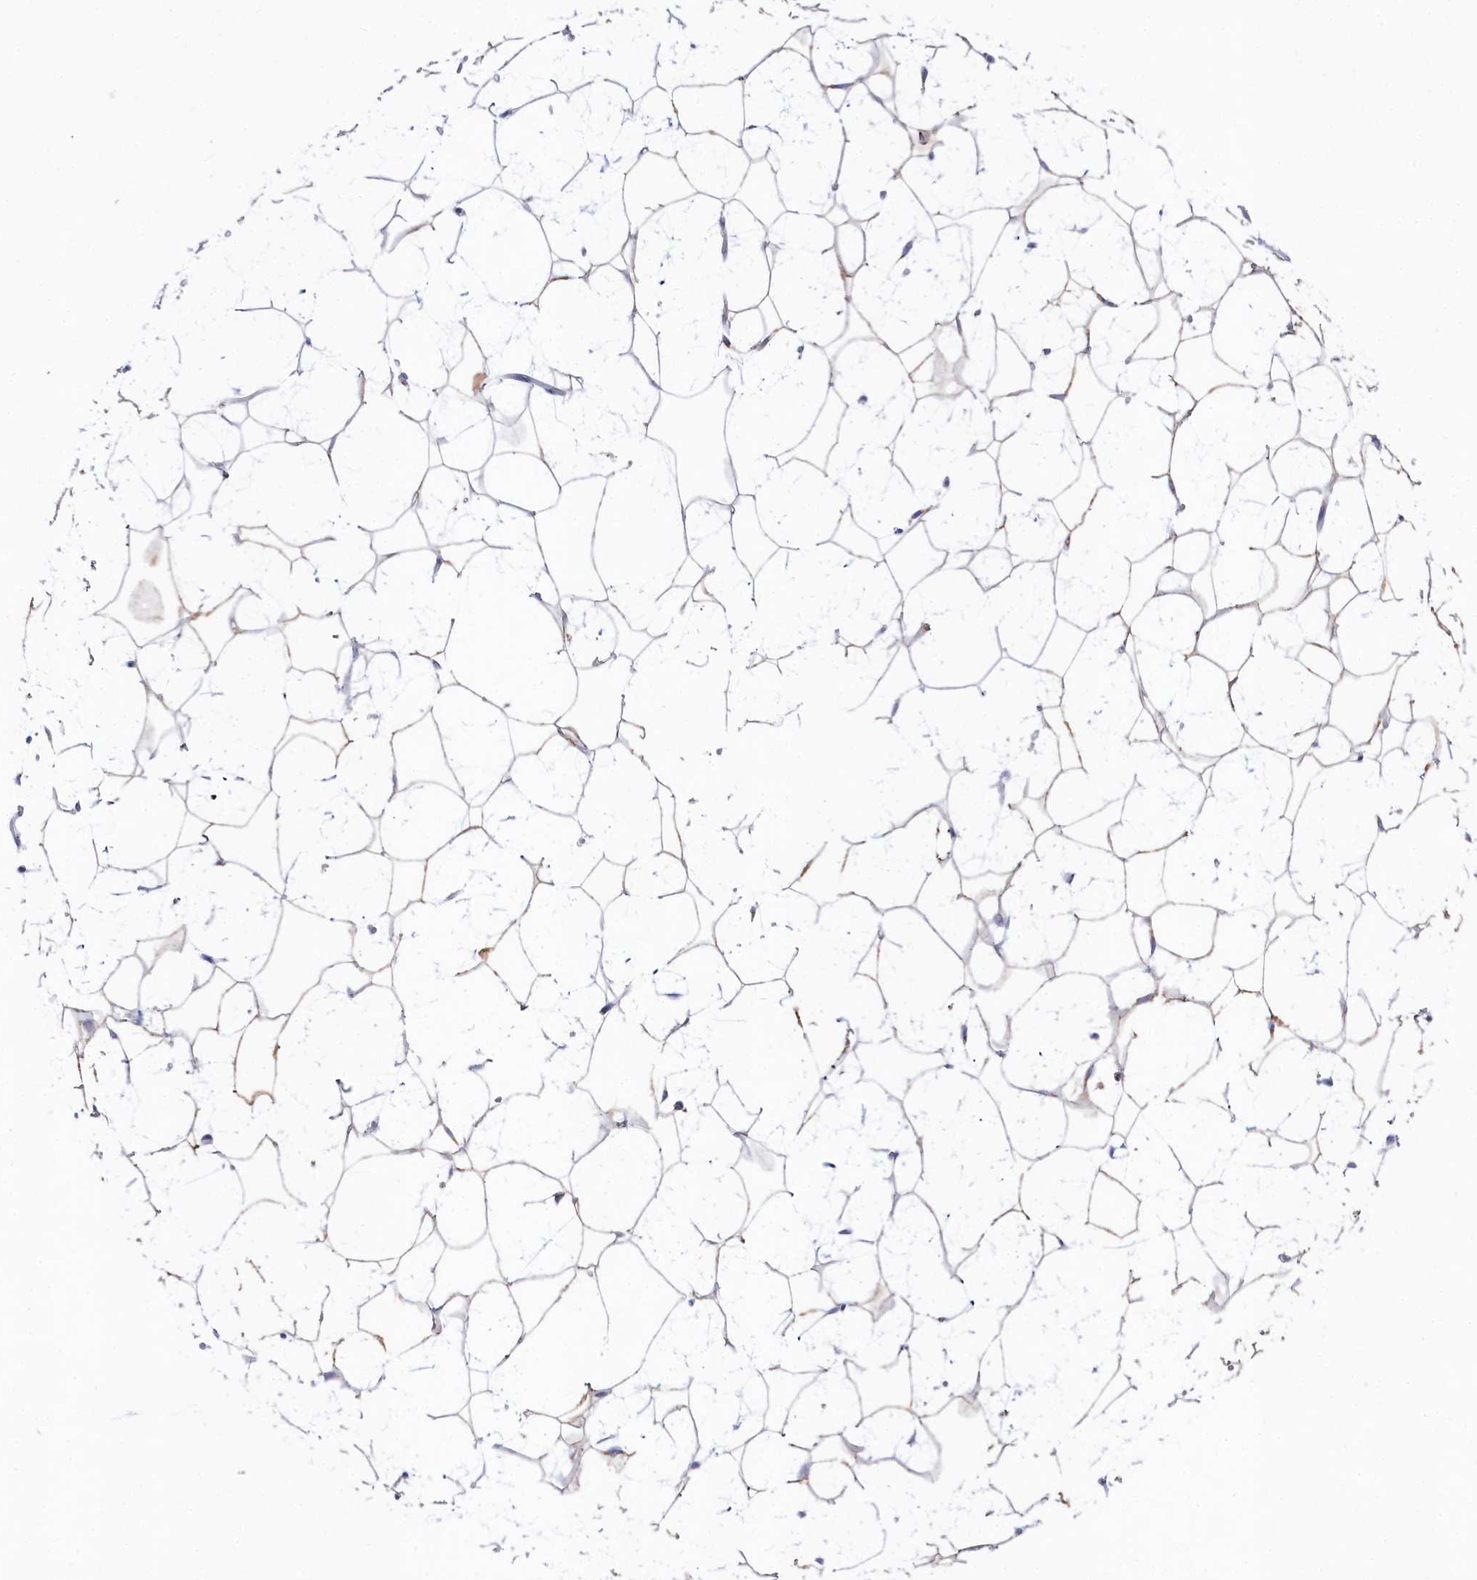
{"staining": {"intensity": "negative", "quantity": "none", "location": "none"}, "tissue": "adipose tissue", "cell_type": "Adipocytes", "image_type": "normal", "snomed": [{"axis": "morphology", "description": "Normal tissue, NOS"}, {"axis": "topography", "description": "Breast"}], "caption": "The histopathology image demonstrates no staining of adipocytes in benign adipose tissue.", "gene": "GLS2", "patient": {"sex": "female", "age": 26}}